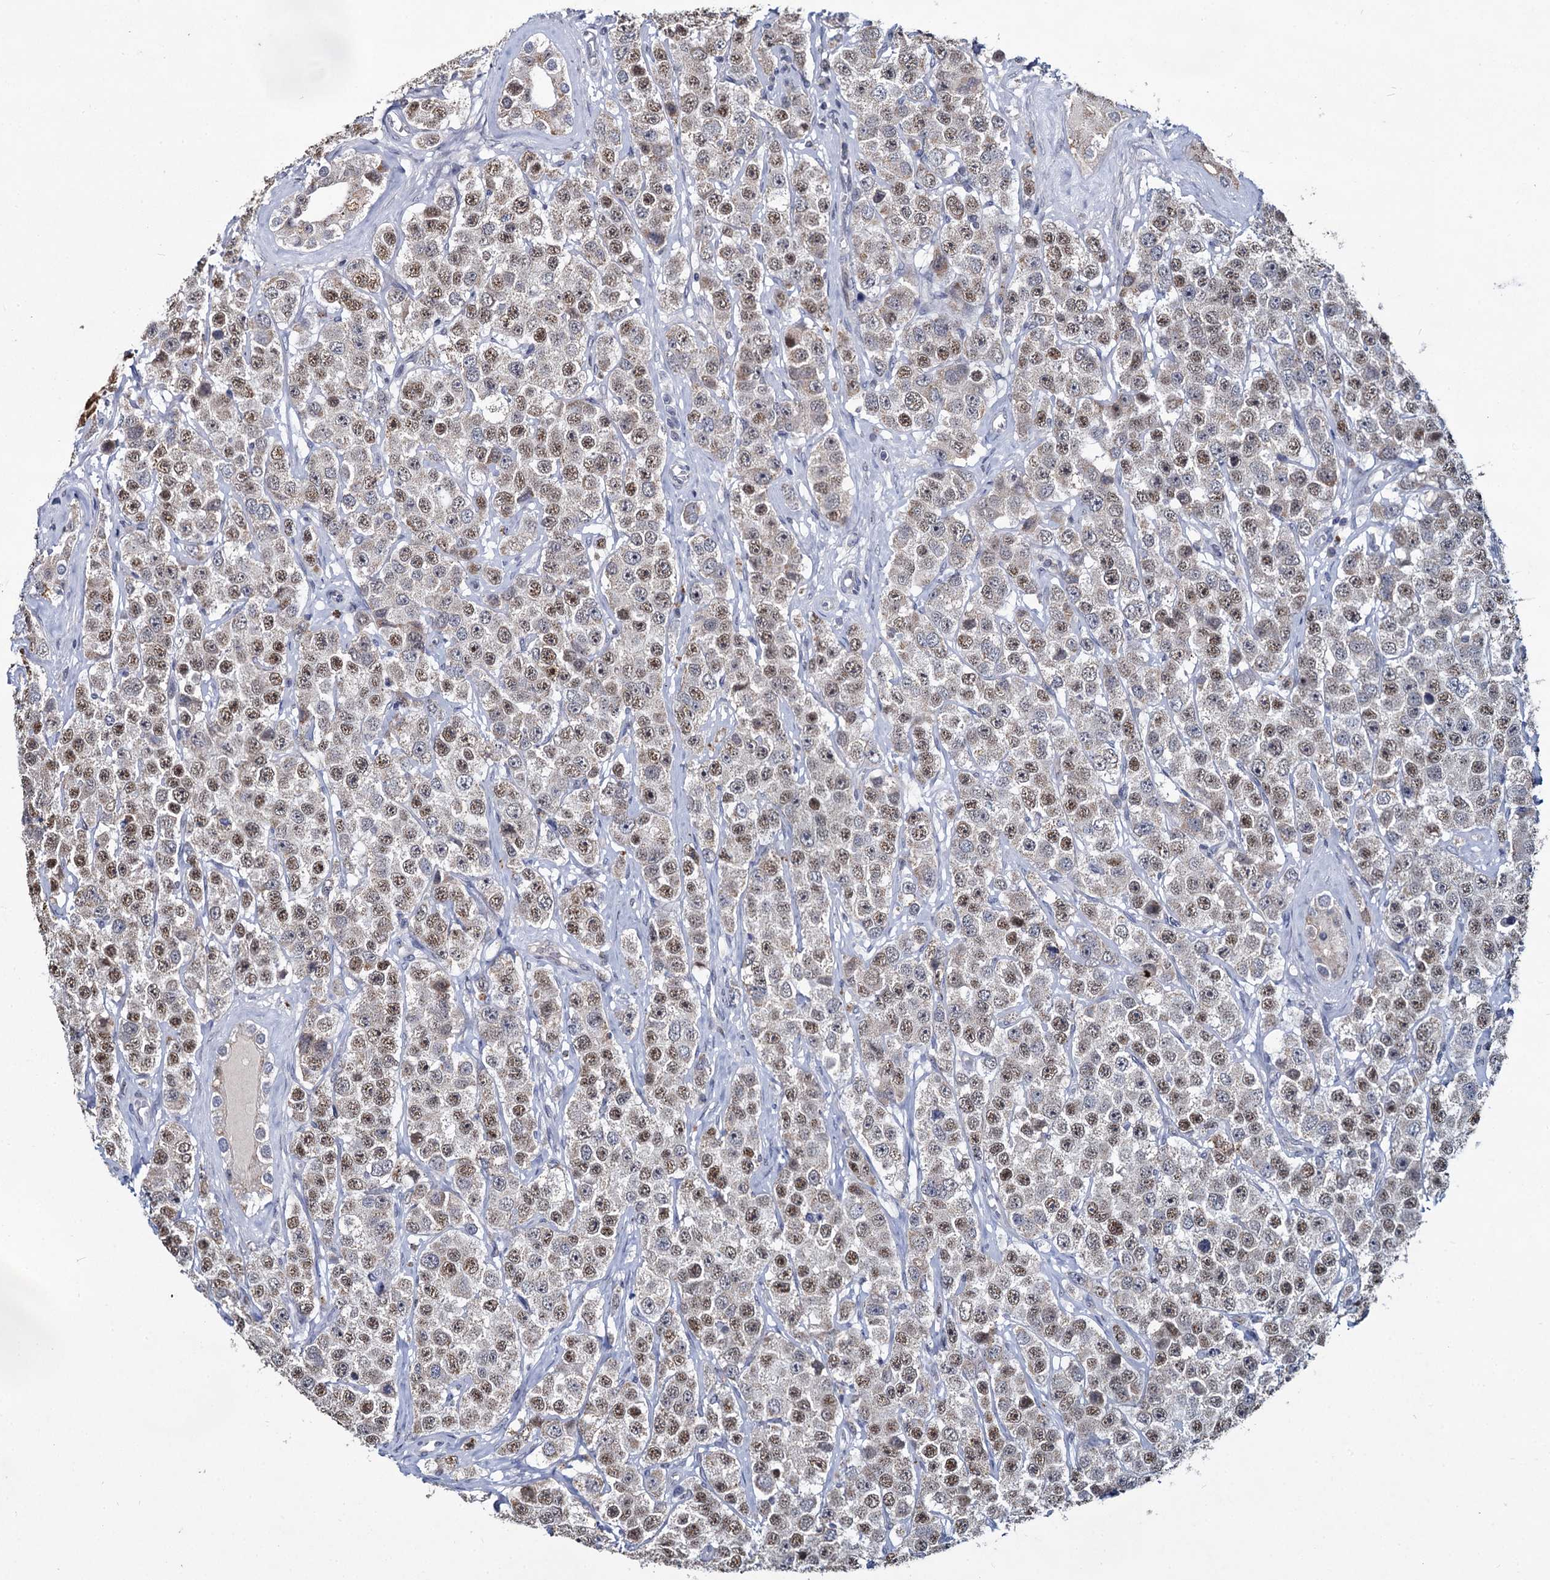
{"staining": {"intensity": "moderate", "quantity": ">75%", "location": "nuclear"}, "tissue": "testis cancer", "cell_type": "Tumor cells", "image_type": "cancer", "snomed": [{"axis": "morphology", "description": "Seminoma, NOS"}, {"axis": "topography", "description": "Testis"}], "caption": "Brown immunohistochemical staining in human testis seminoma exhibits moderate nuclear staining in approximately >75% of tumor cells. (Stains: DAB (3,3'-diaminobenzidine) in brown, nuclei in blue, Microscopy: brightfield microscopy at high magnification).", "gene": "RPUSD4", "patient": {"sex": "male", "age": 28}}